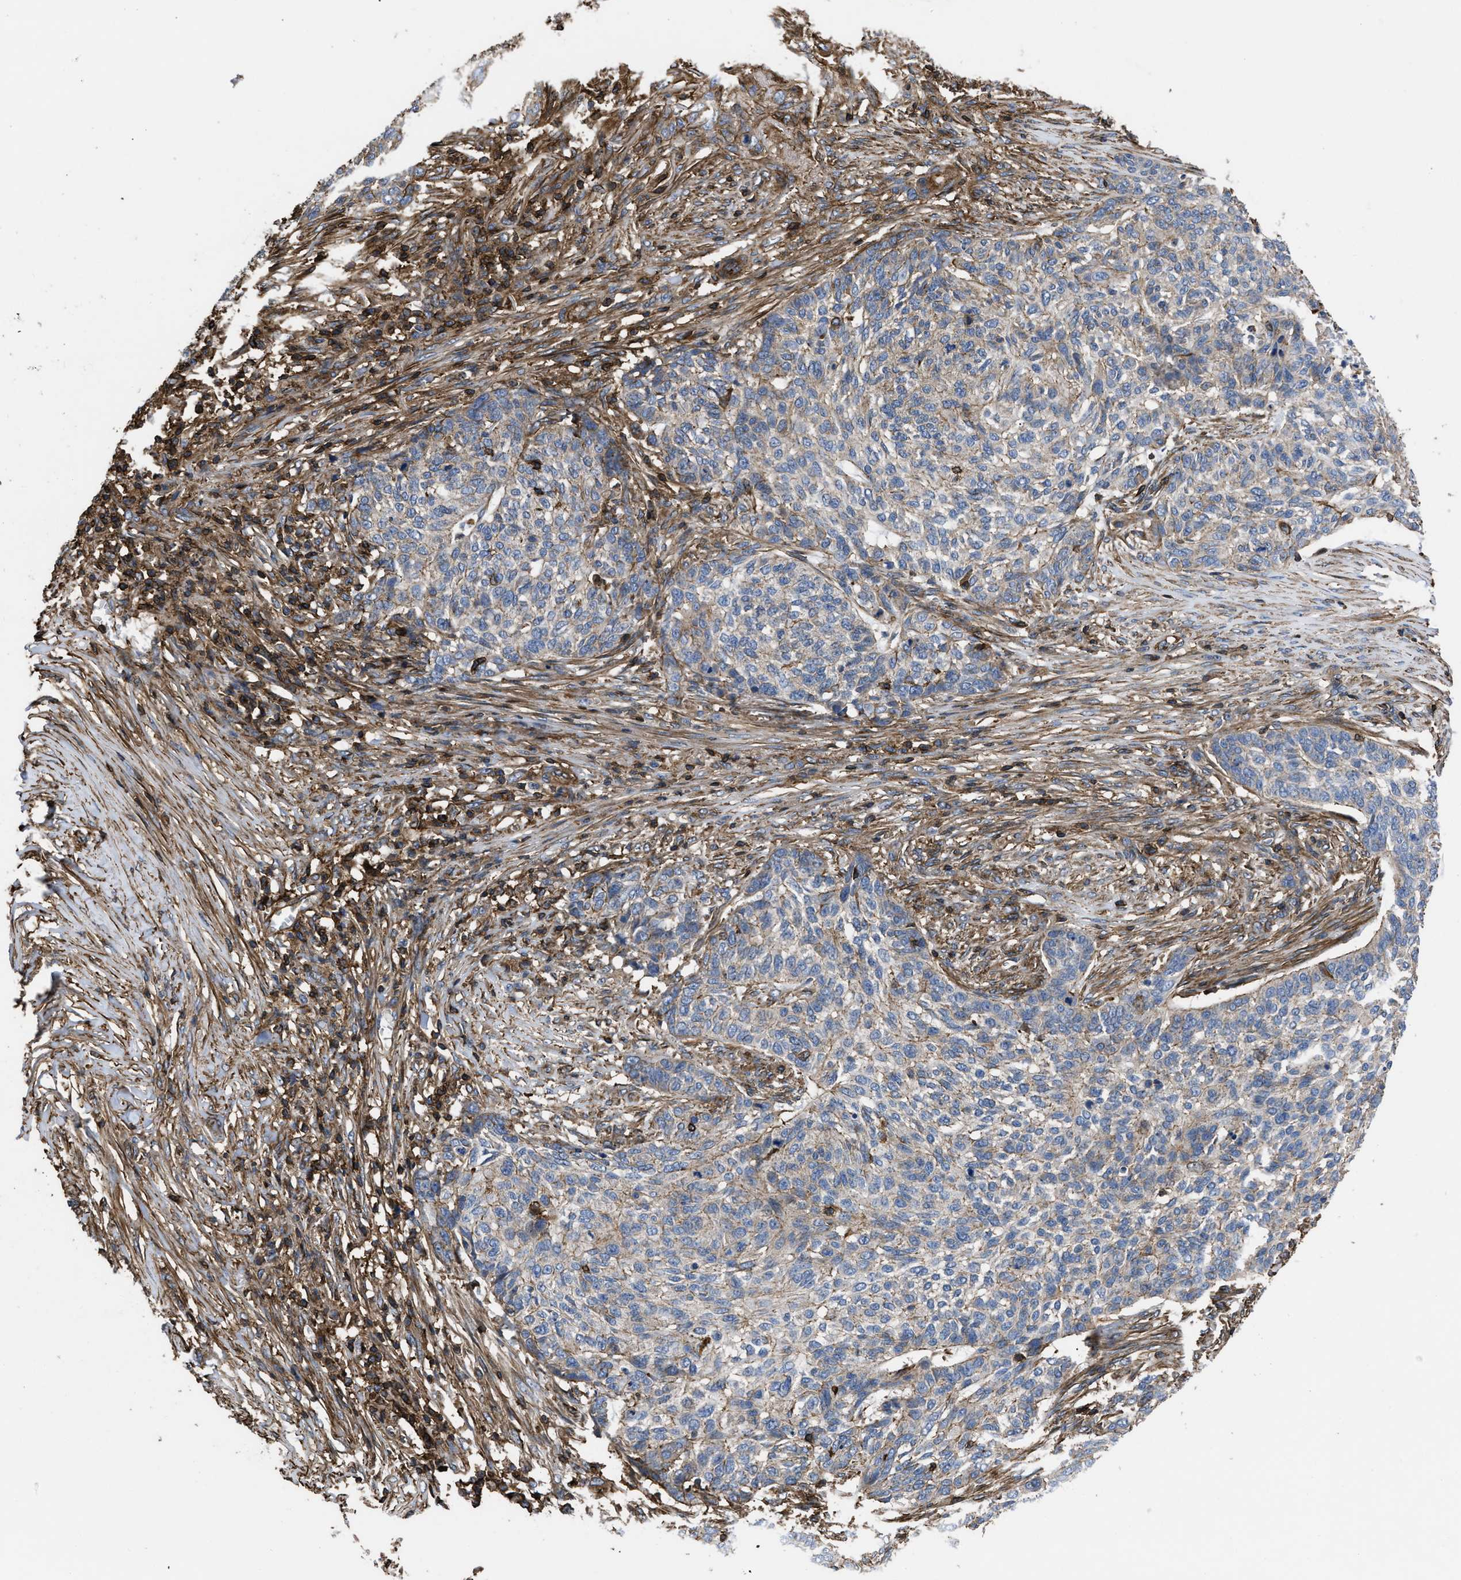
{"staining": {"intensity": "weak", "quantity": "25%-75%", "location": "cytoplasmic/membranous"}, "tissue": "skin cancer", "cell_type": "Tumor cells", "image_type": "cancer", "snomed": [{"axis": "morphology", "description": "Basal cell carcinoma"}, {"axis": "topography", "description": "Skin"}], "caption": "Weak cytoplasmic/membranous protein expression is present in approximately 25%-75% of tumor cells in skin cancer (basal cell carcinoma). The staining was performed using DAB (3,3'-diaminobenzidine) to visualize the protein expression in brown, while the nuclei were stained in blue with hematoxylin (Magnification: 20x).", "gene": "SCUBE2", "patient": {"sex": "male", "age": 85}}